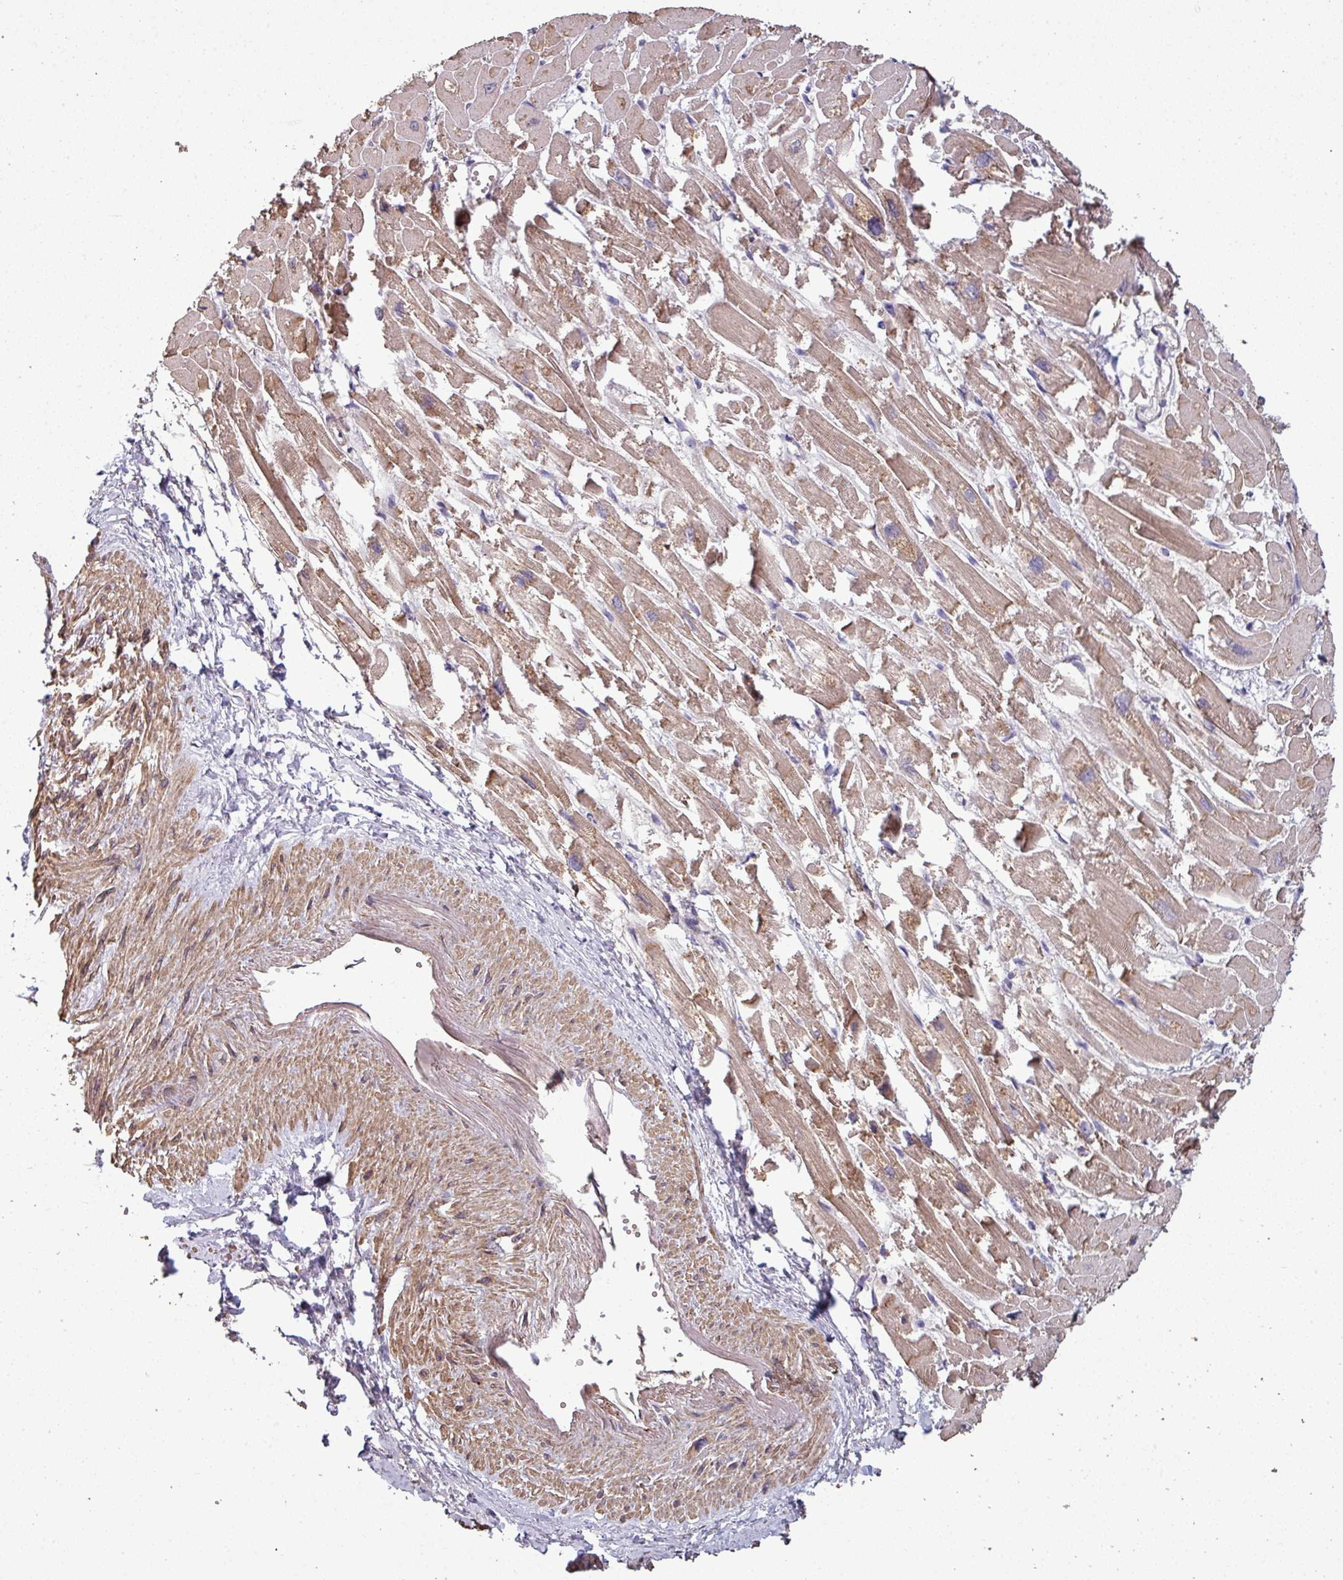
{"staining": {"intensity": "moderate", "quantity": ">75%", "location": "cytoplasmic/membranous"}, "tissue": "heart muscle", "cell_type": "Cardiomyocytes", "image_type": "normal", "snomed": [{"axis": "morphology", "description": "Normal tissue, NOS"}, {"axis": "topography", "description": "Heart"}], "caption": "Moderate cytoplasmic/membranous expression for a protein is appreciated in about >75% of cardiomyocytes of unremarkable heart muscle using IHC.", "gene": "ISLR", "patient": {"sex": "male", "age": 54}}